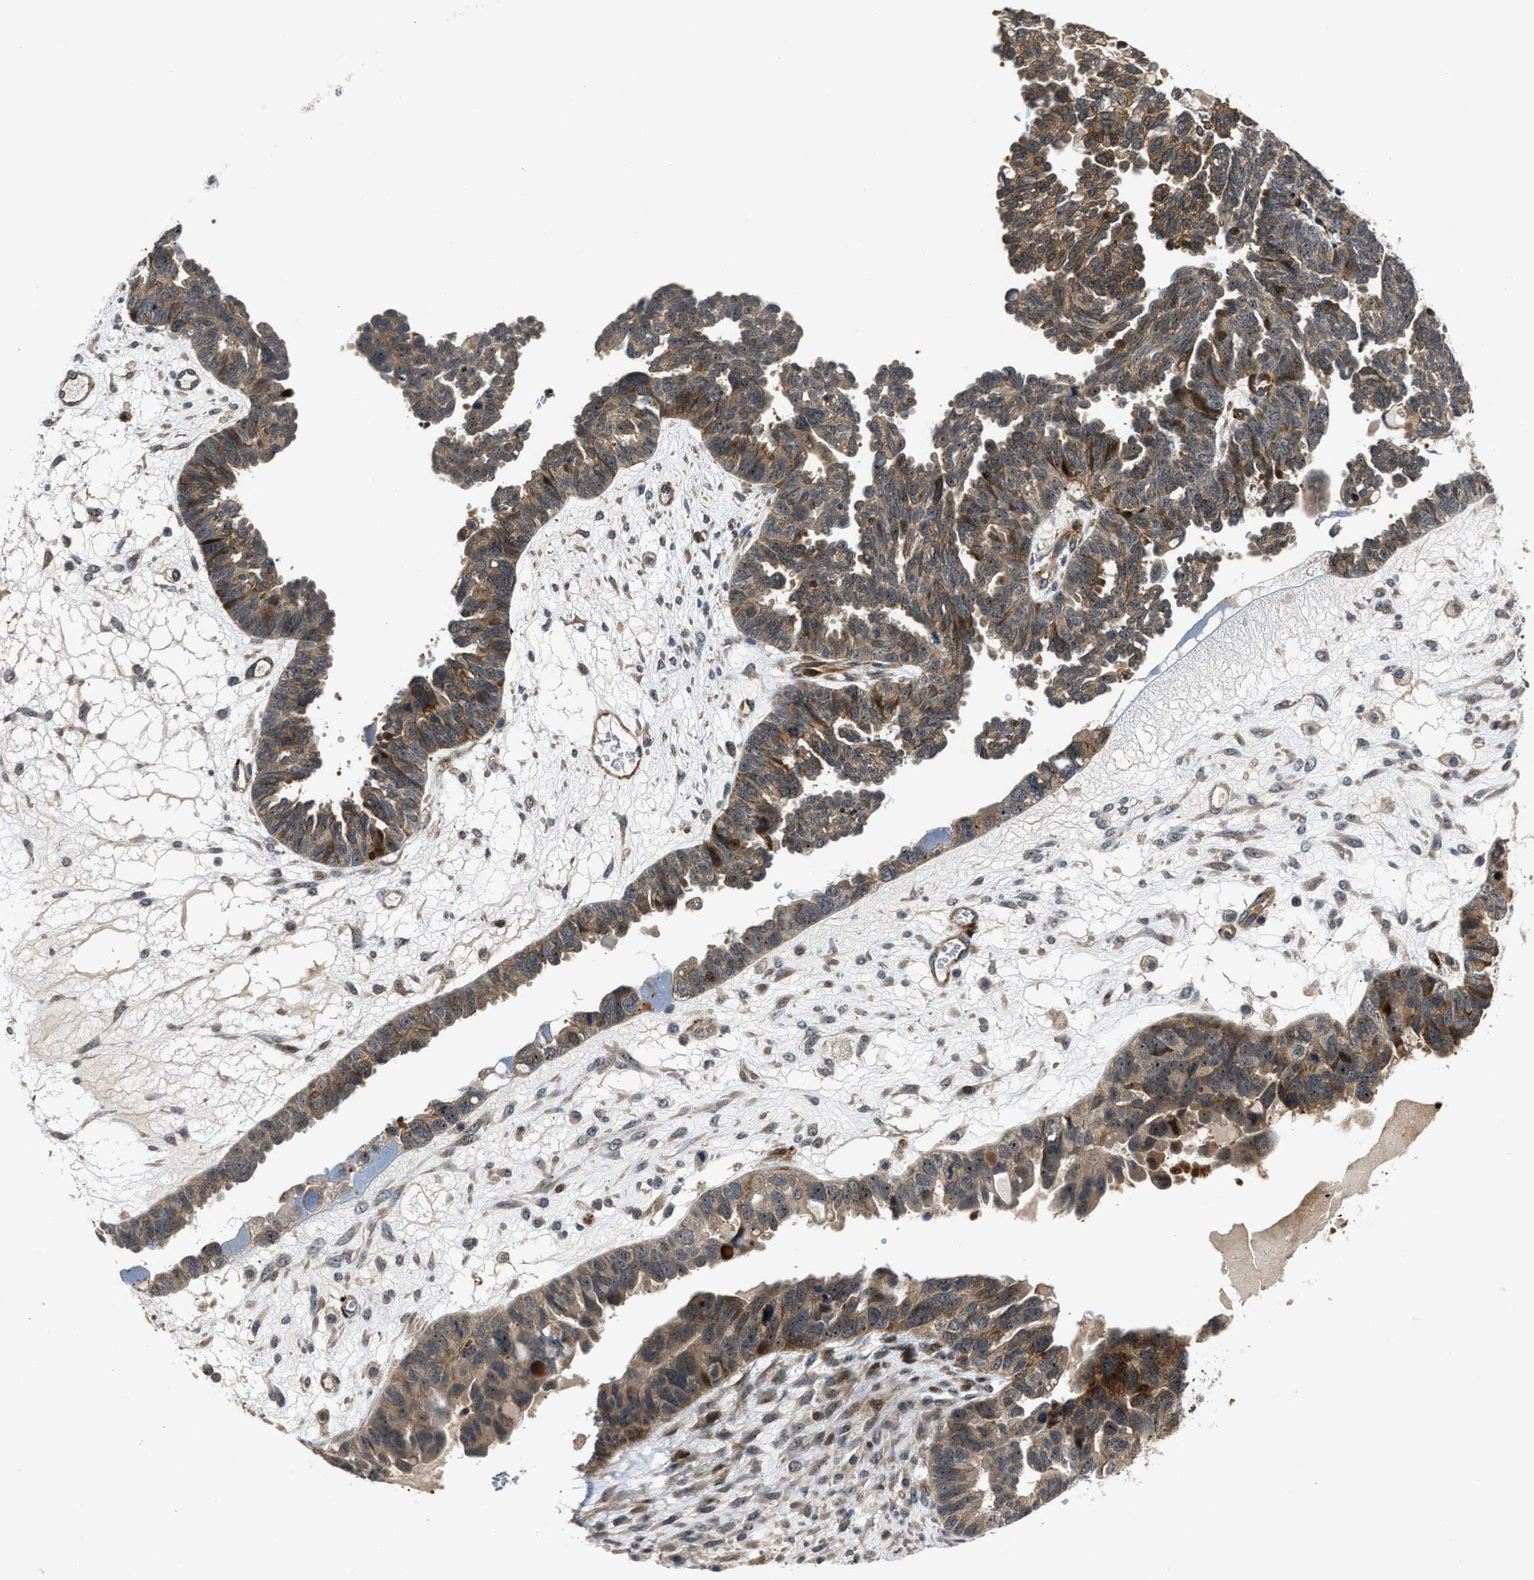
{"staining": {"intensity": "moderate", "quantity": ">75%", "location": "cytoplasmic/membranous,nuclear"}, "tissue": "ovarian cancer", "cell_type": "Tumor cells", "image_type": "cancer", "snomed": [{"axis": "morphology", "description": "Cystadenocarcinoma, serous, NOS"}, {"axis": "topography", "description": "Ovary"}], "caption": "The histopathology image reveals immunohistochemical staining of serous cystadenocarcinoma (ovarian). There is moderate cytoplasmic/membranous and nuclear staining is seen in about >75% of tumor cells. The protein of interest is stained brown, and the nuclei are stained in blue (DAB IHC with brightfield microscopy, high magnification).", "gene": "ALDH3A2", "patient": {"sex": "female", "age": 79}}